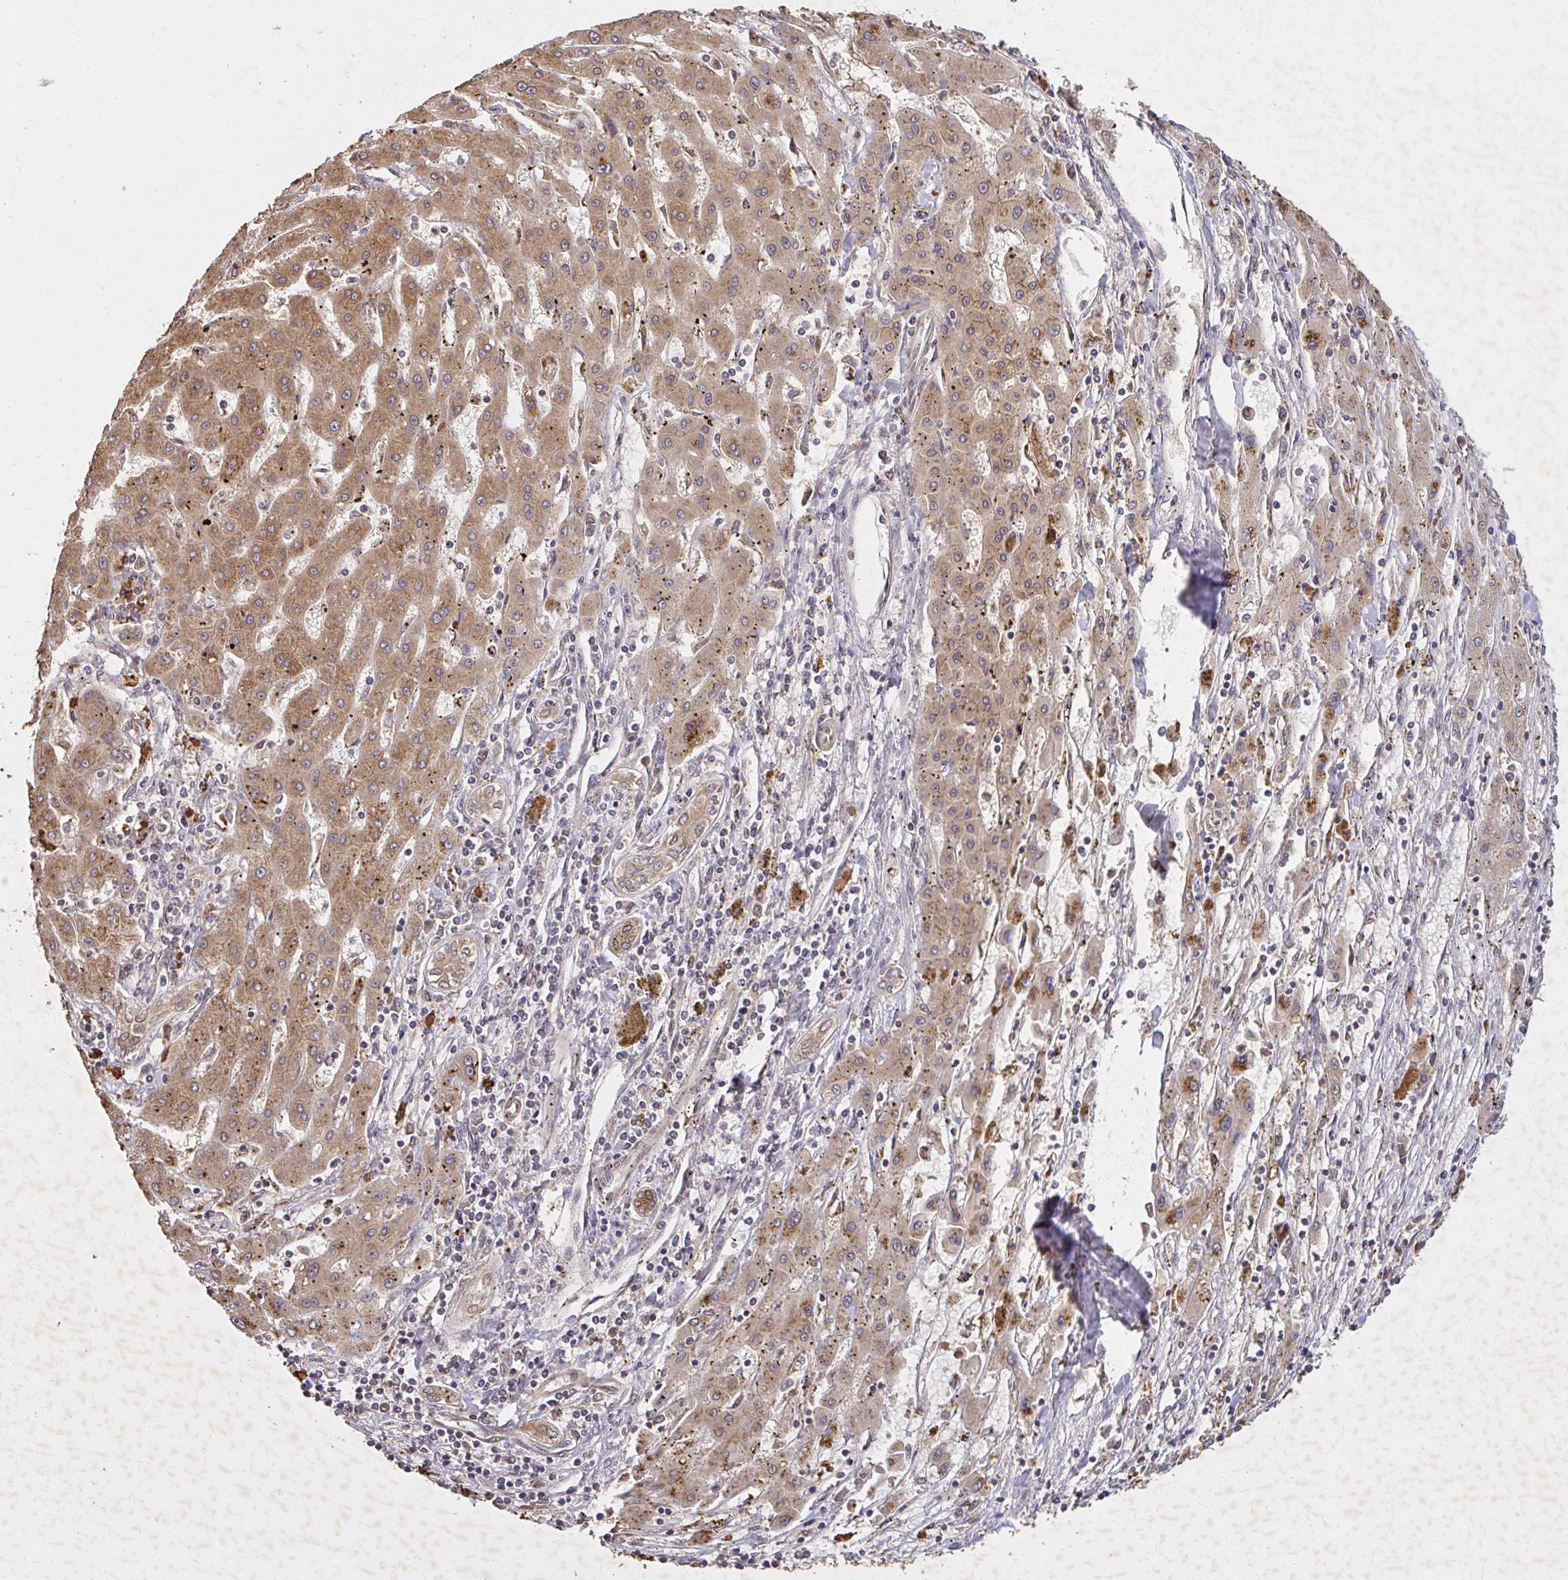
{"staining": {"intensity": "moderate", "quantity": ">75%", "location": "cytoplasmic/membranous"}, "tissue": "liver cancer", "cell_type": "Tumor cells", "image_type": "cancer", "snomed": [{"axis": "morphology", "description": "Carcinoma, Hepatocellular, NOS"}, {"axis": "topography", "description": "Liver"}], "caption": "This is a micrograph of immunohistochemistry staining of liver cancer (hepatocellular carcinoma), which shows moderate expression in the cytoplasmic/membranous of tumor cells.", "gene": "LARS2", "patient": {"sex": "male", "age": 72}}